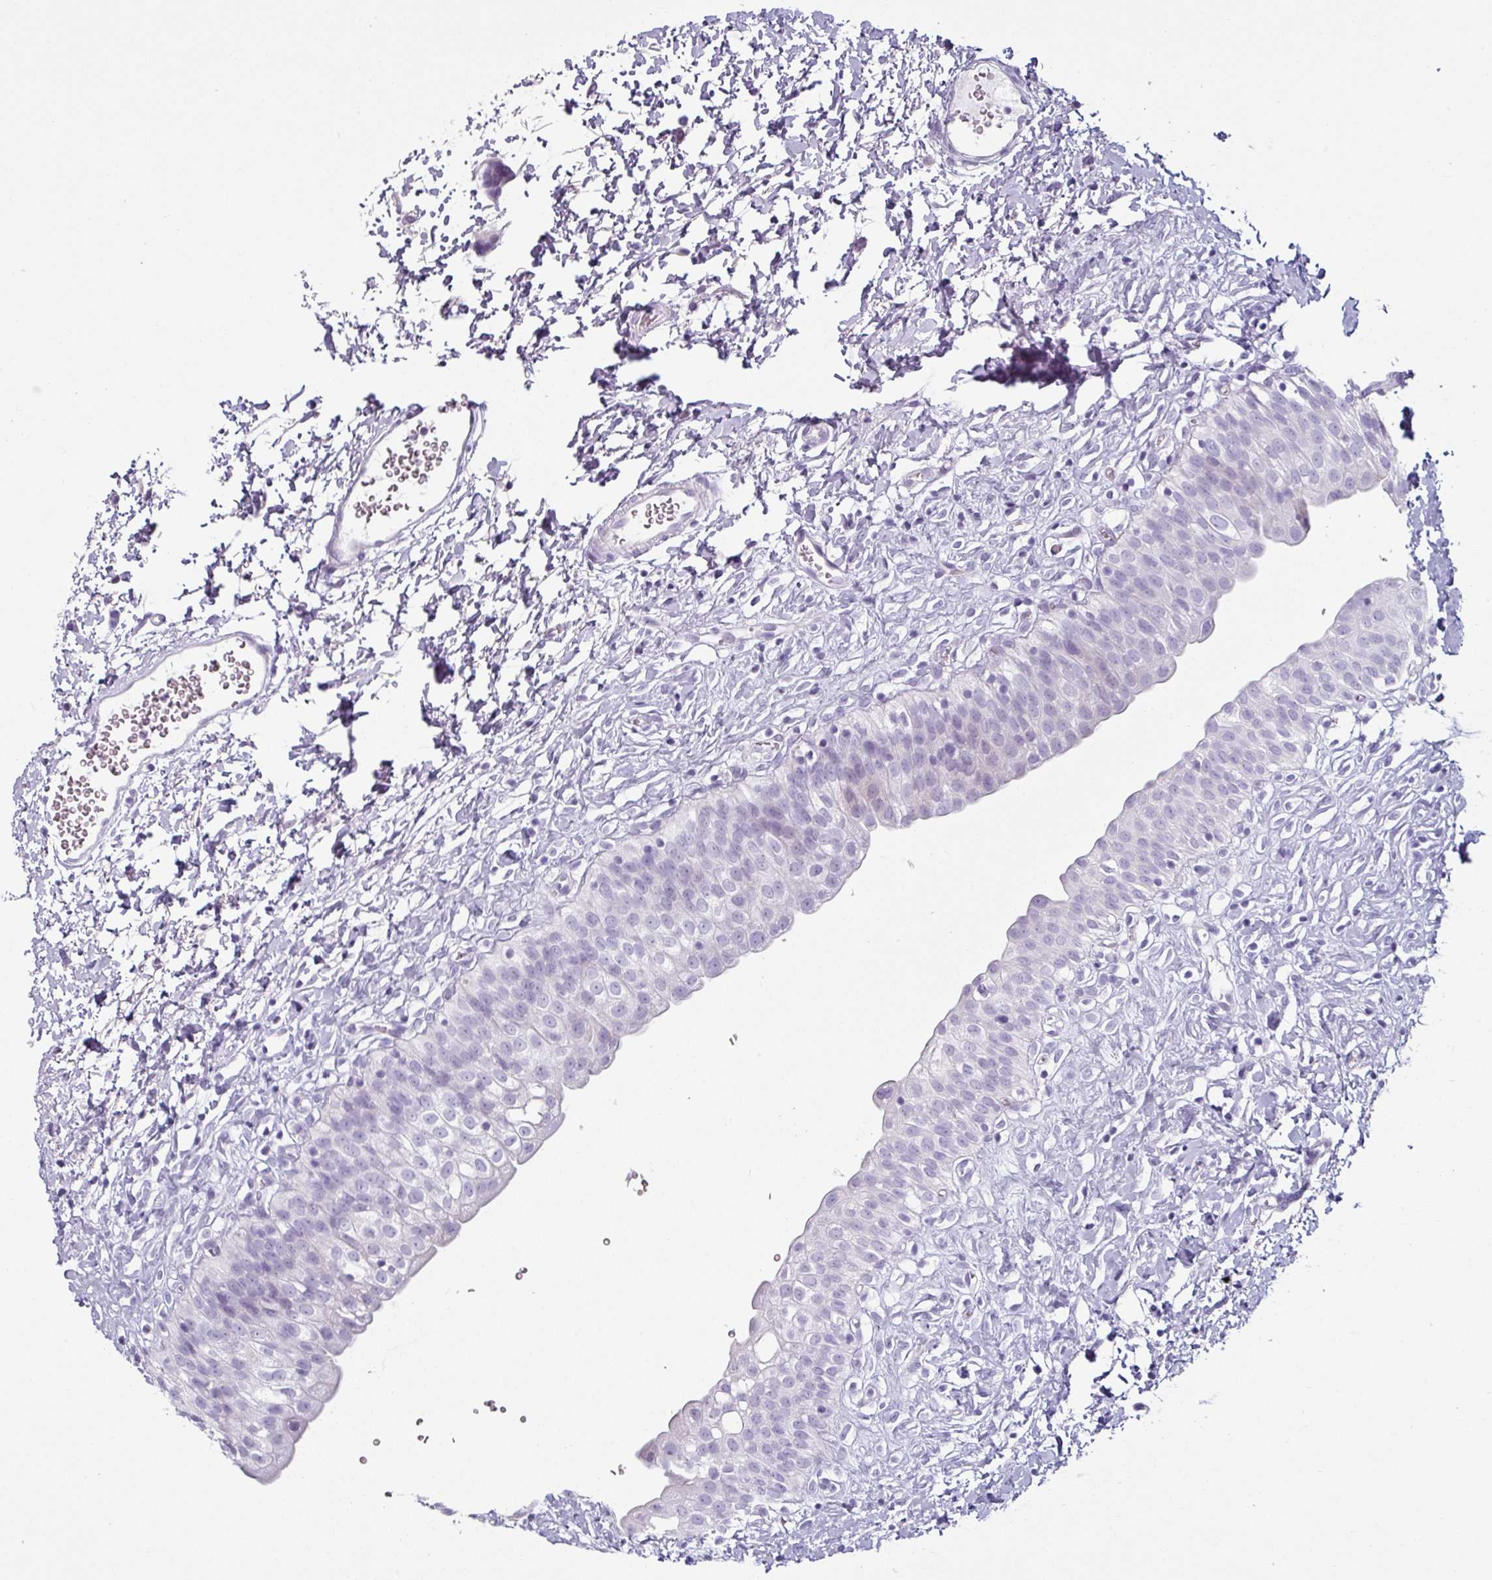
{"staining": {"intensity": "negative", "quantity": "none", "location": "none"}, "tissue": "urinary bladder", "cell_type": "Urothelial cells", "image_type": "normal", "snomed": [{"axis": "morphology", "description": "Normal tissue, NOS"}, {"axis": "topography", "description": "Urinary bladder"}], "caption": "Immunohistochemistry (IHC) histopathology image of normal urinary bladder: human urinary bladder stained with DAB (3,3'-diaminobenzidine) reveals no significant protein expression in urothelial cells.", "gene": "CLCA1", "patient": {"sex": "male", "age": 51}}